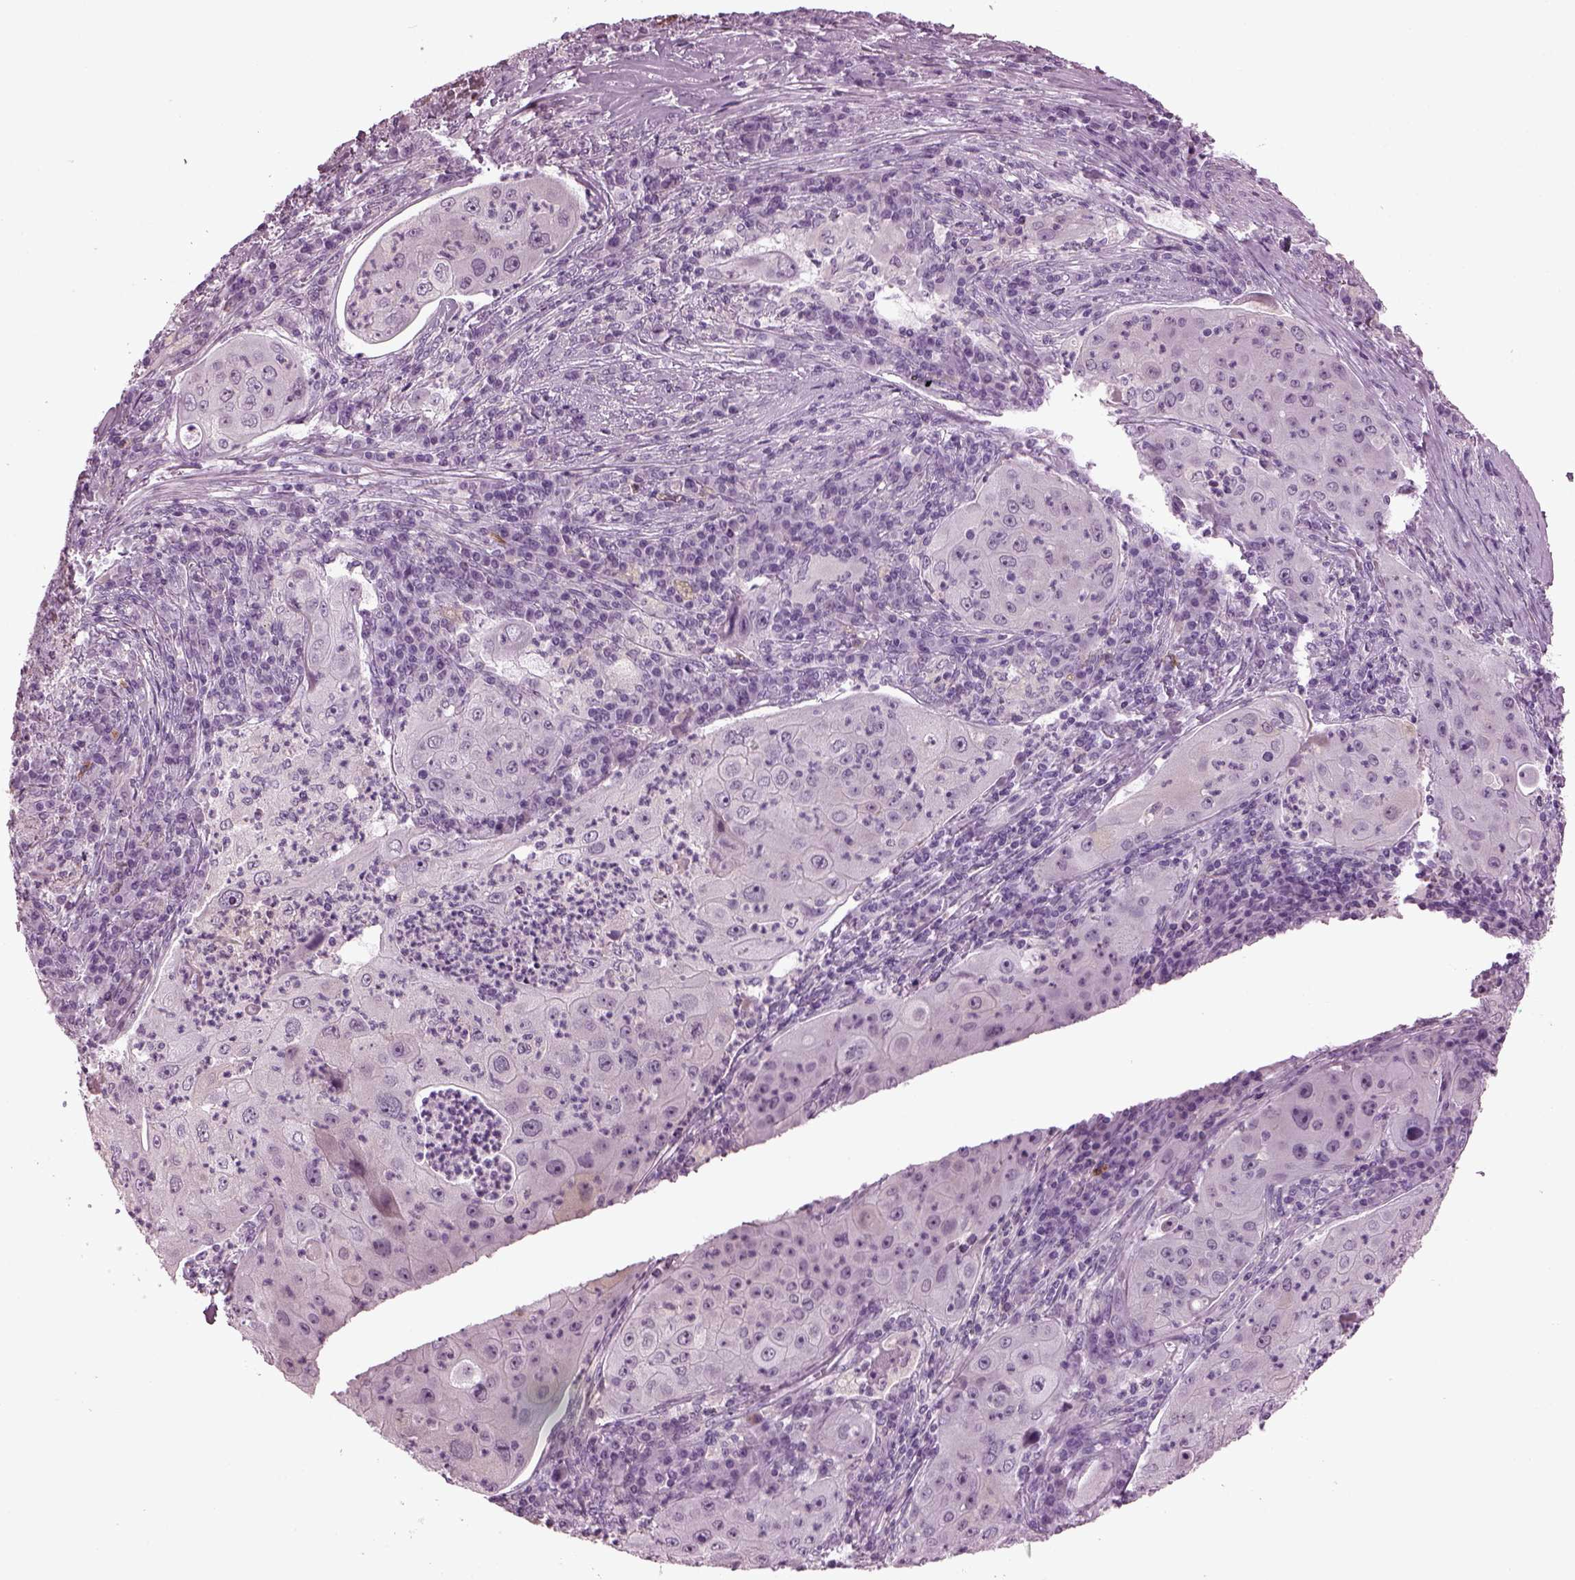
{"staining": {"intensity": "negative", "quantity": "none", "location": "none"}, "tissue": "lung cancer", "cell_type": "Tumor cells", "image_type": "cancer", "snomed": [{"axis": "morphology", "description": "Squamous cell carcinoma, NOS"}, {"axis": "topography", "description": "Lung"}], "caption": "Human lung cancer (squamous cell carcinoma) stained for a protein using immunohistochemistry (IHC) exhibits no staining in tumor cells.", "gene": "SLC6A17", "patient": {"sex": "female", "age": 59}}